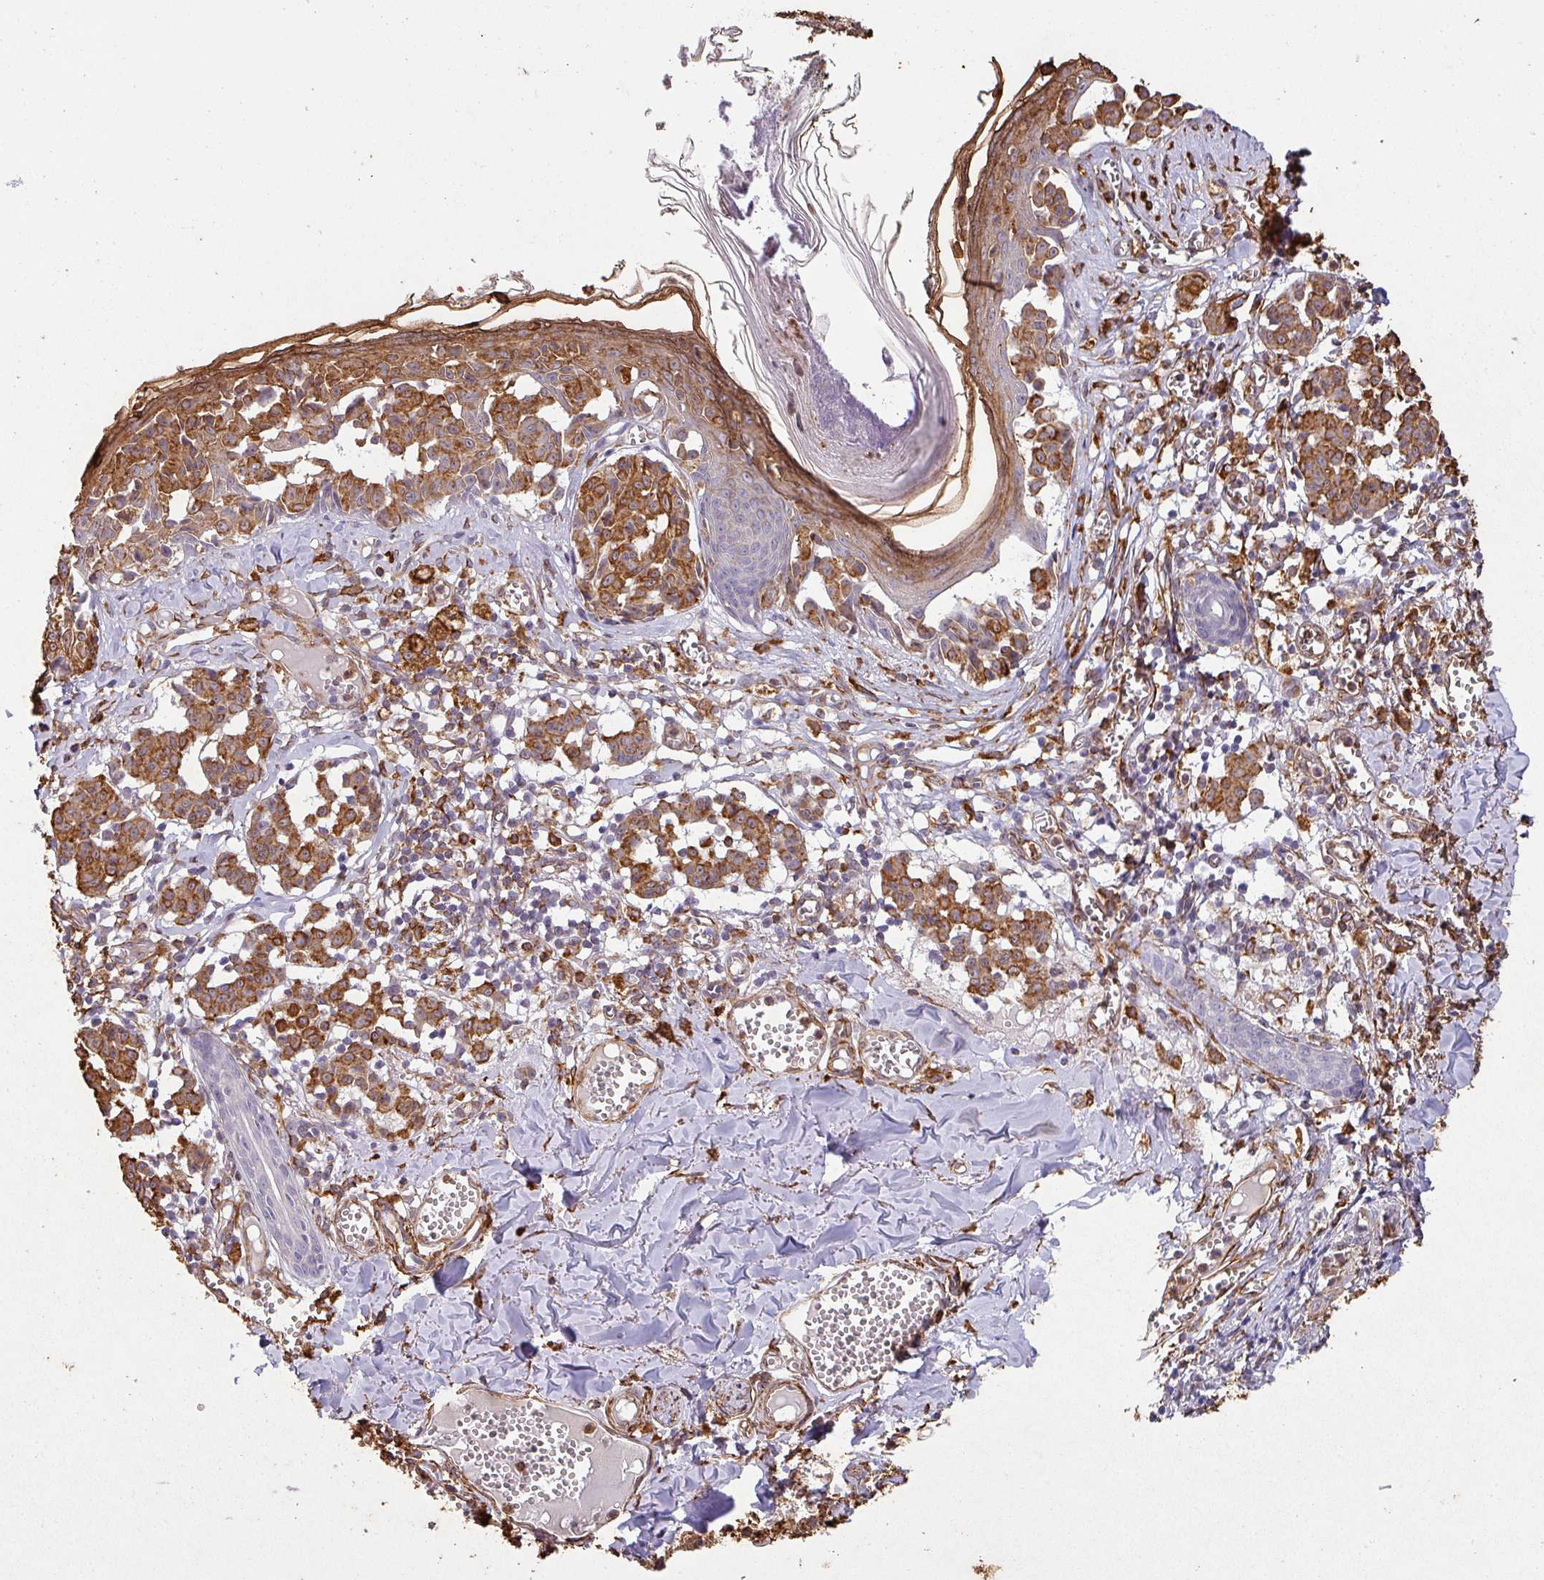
{"staining": {"intensity": "strong", "quantity": ">75%", "location": "cytoplasmic/membranous"}, "tissue": "melanoma", "cell_type": "Tumor cells", "image_type": "cancer", "snomed": [{"axis": "morphology", "description": "Malignant melanoma, NOS"}, {"axis": "topography", "description": "Skin"}], "caption": "Protein staining displays strong cytoplasmic/membranous positivity in about >75% of tumor cells in malignant melanoma.", "gene": "ZNF280C", "patient": {"sex": "female", "age": 43}}